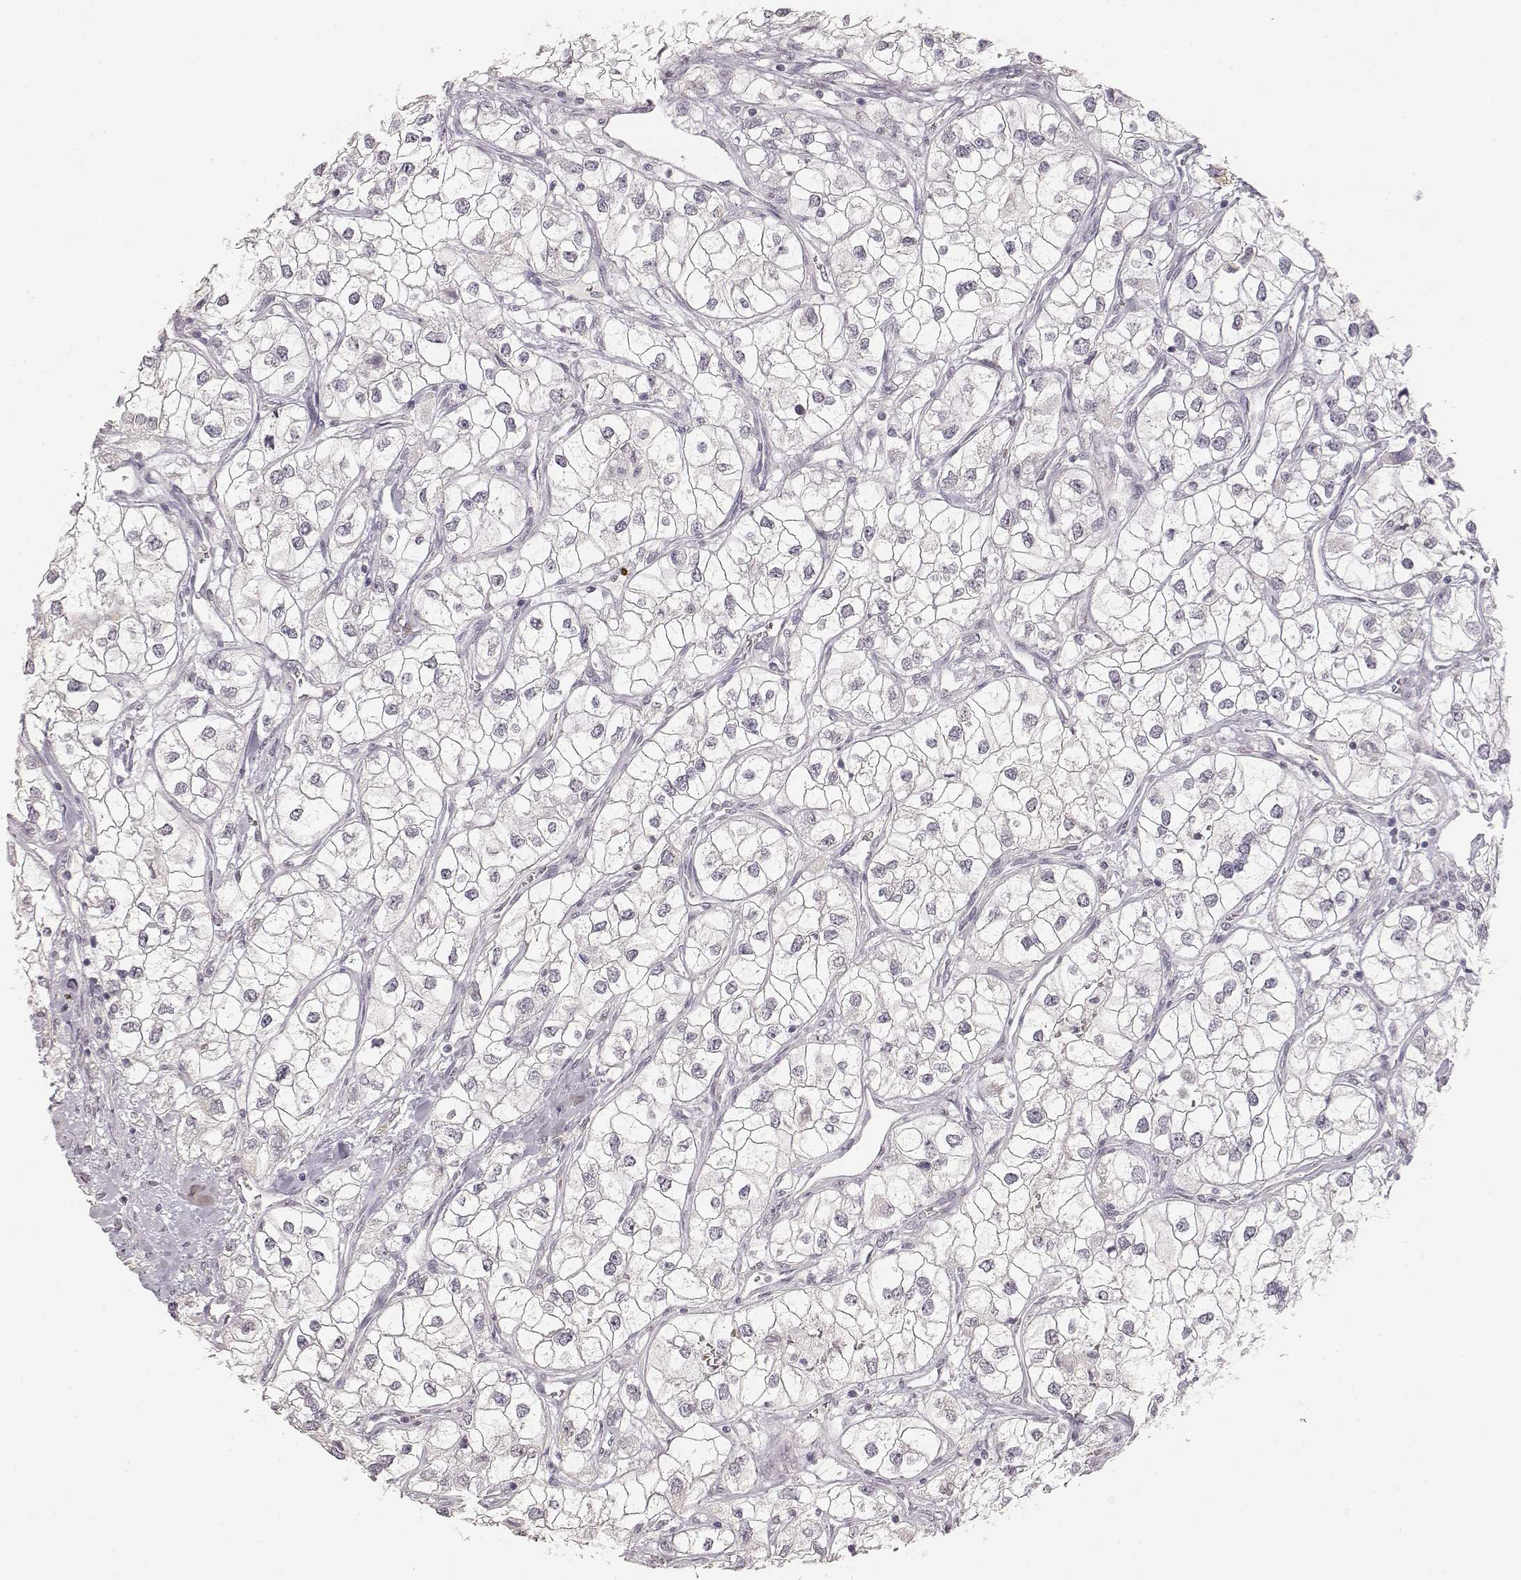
{"staining": {"intensity": "negative", "quantity": "none", "location": "none"}, "tissue": "renal cancer", "cell_type": "Tumor cells", "image_type": "cancer", "snomed": [{"axis": "morphology", "description": "Adenocarcinoma, NOS"}, {"axis": "topography", "description": "Kidney"}], "caption": "DAB immunohistochemical staining of renal cancer shows no significant expression in tumor cells.", "gene": "LAMC2", "patient": {"sex": "male", "age": 59}}